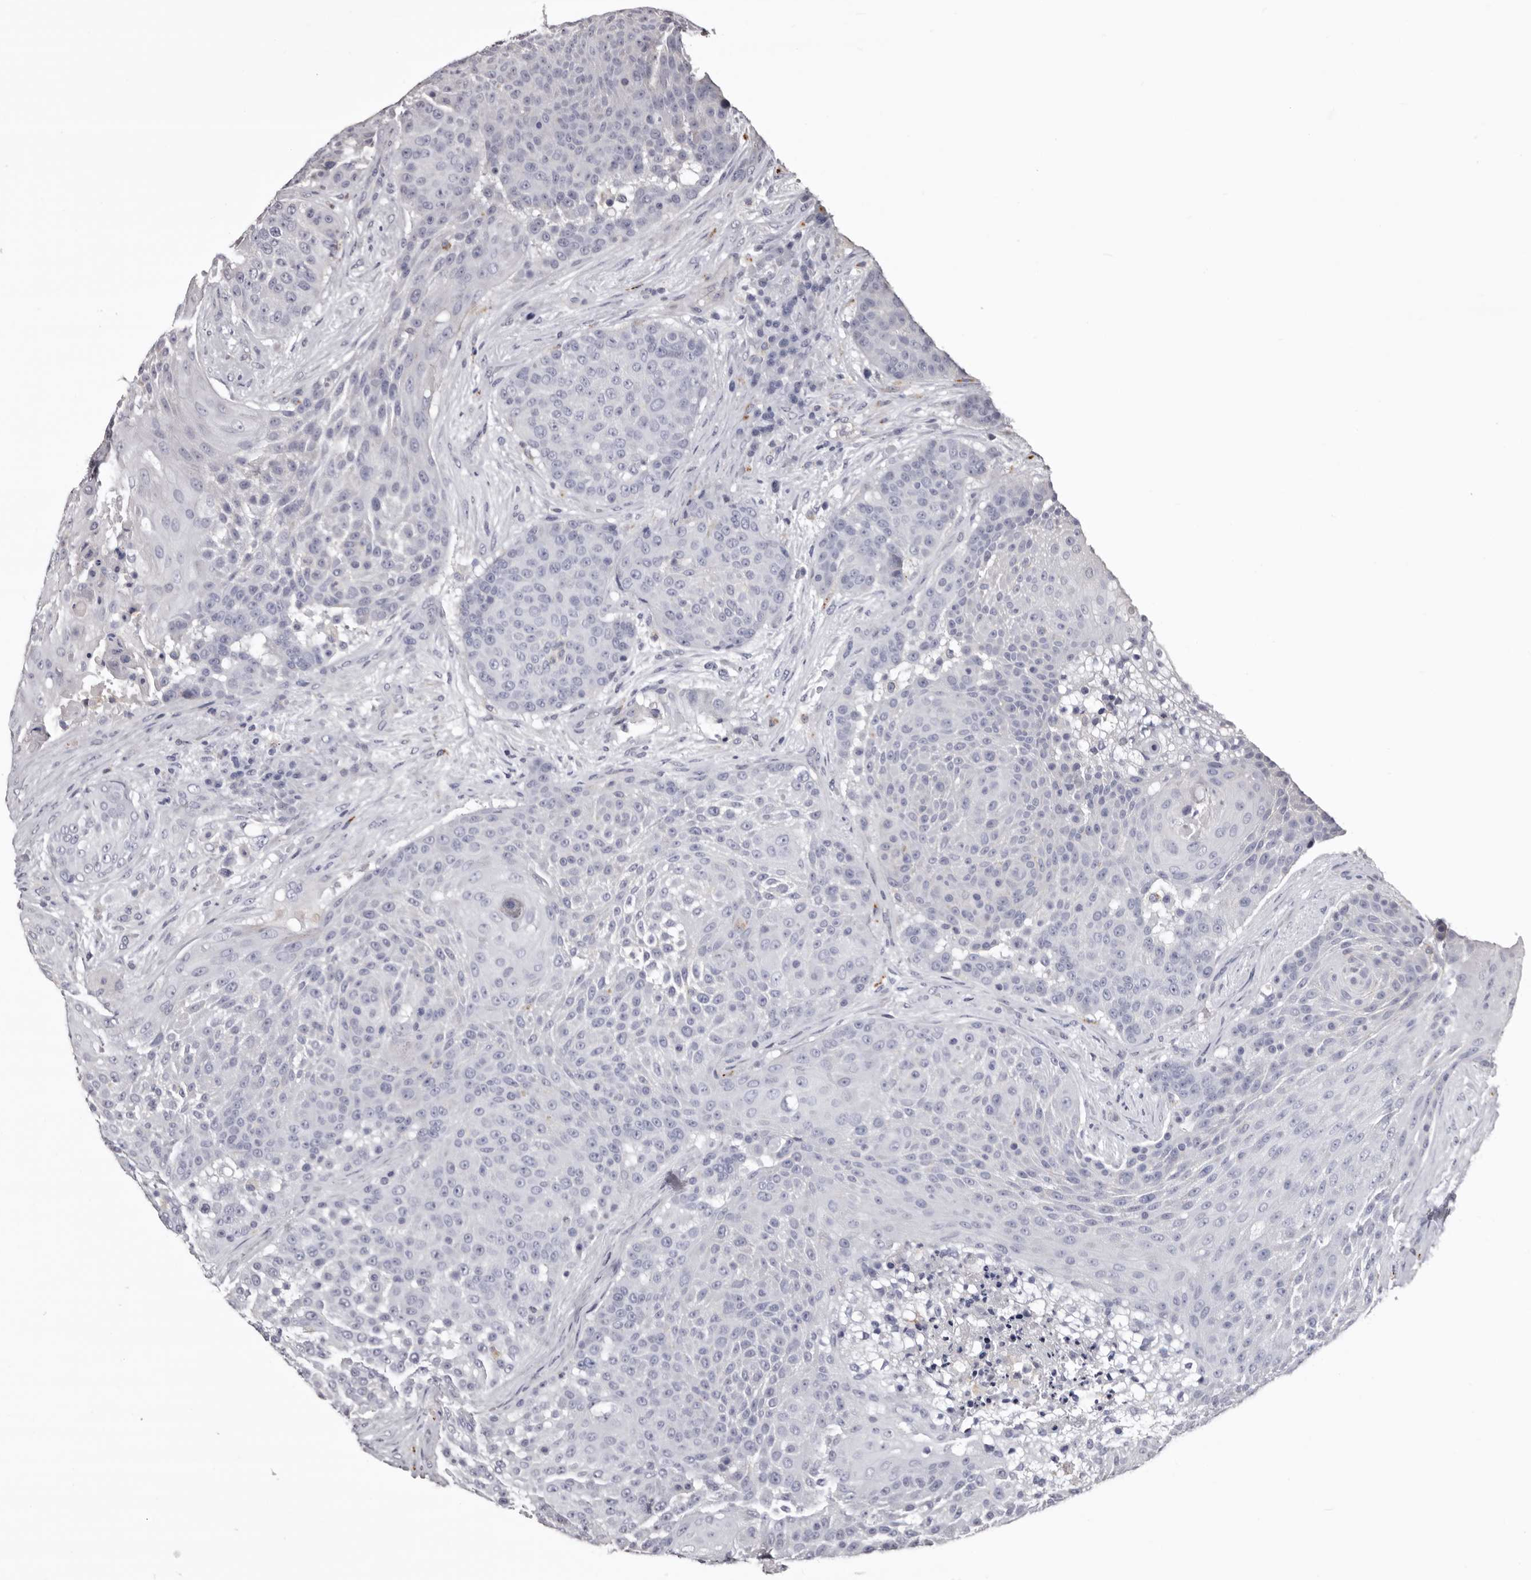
{"staining": {"intensity": "negative", "quantity": "none", "location": "none"}, "tissue": "urothelial cancer", "cell_type": "Tumor cells", "image_type": "cancer", "snomed": [{"axis": "morphology", "description": "Urothelial carcinoma, High grade"}, {"axis": "topography", "description": "Urinary bladder"}], "caption": "Tumor cells show no significant staining in urothelial cancer.", "gene": "SLC10A4", "patient": {"sex": "female", "age": 63}}